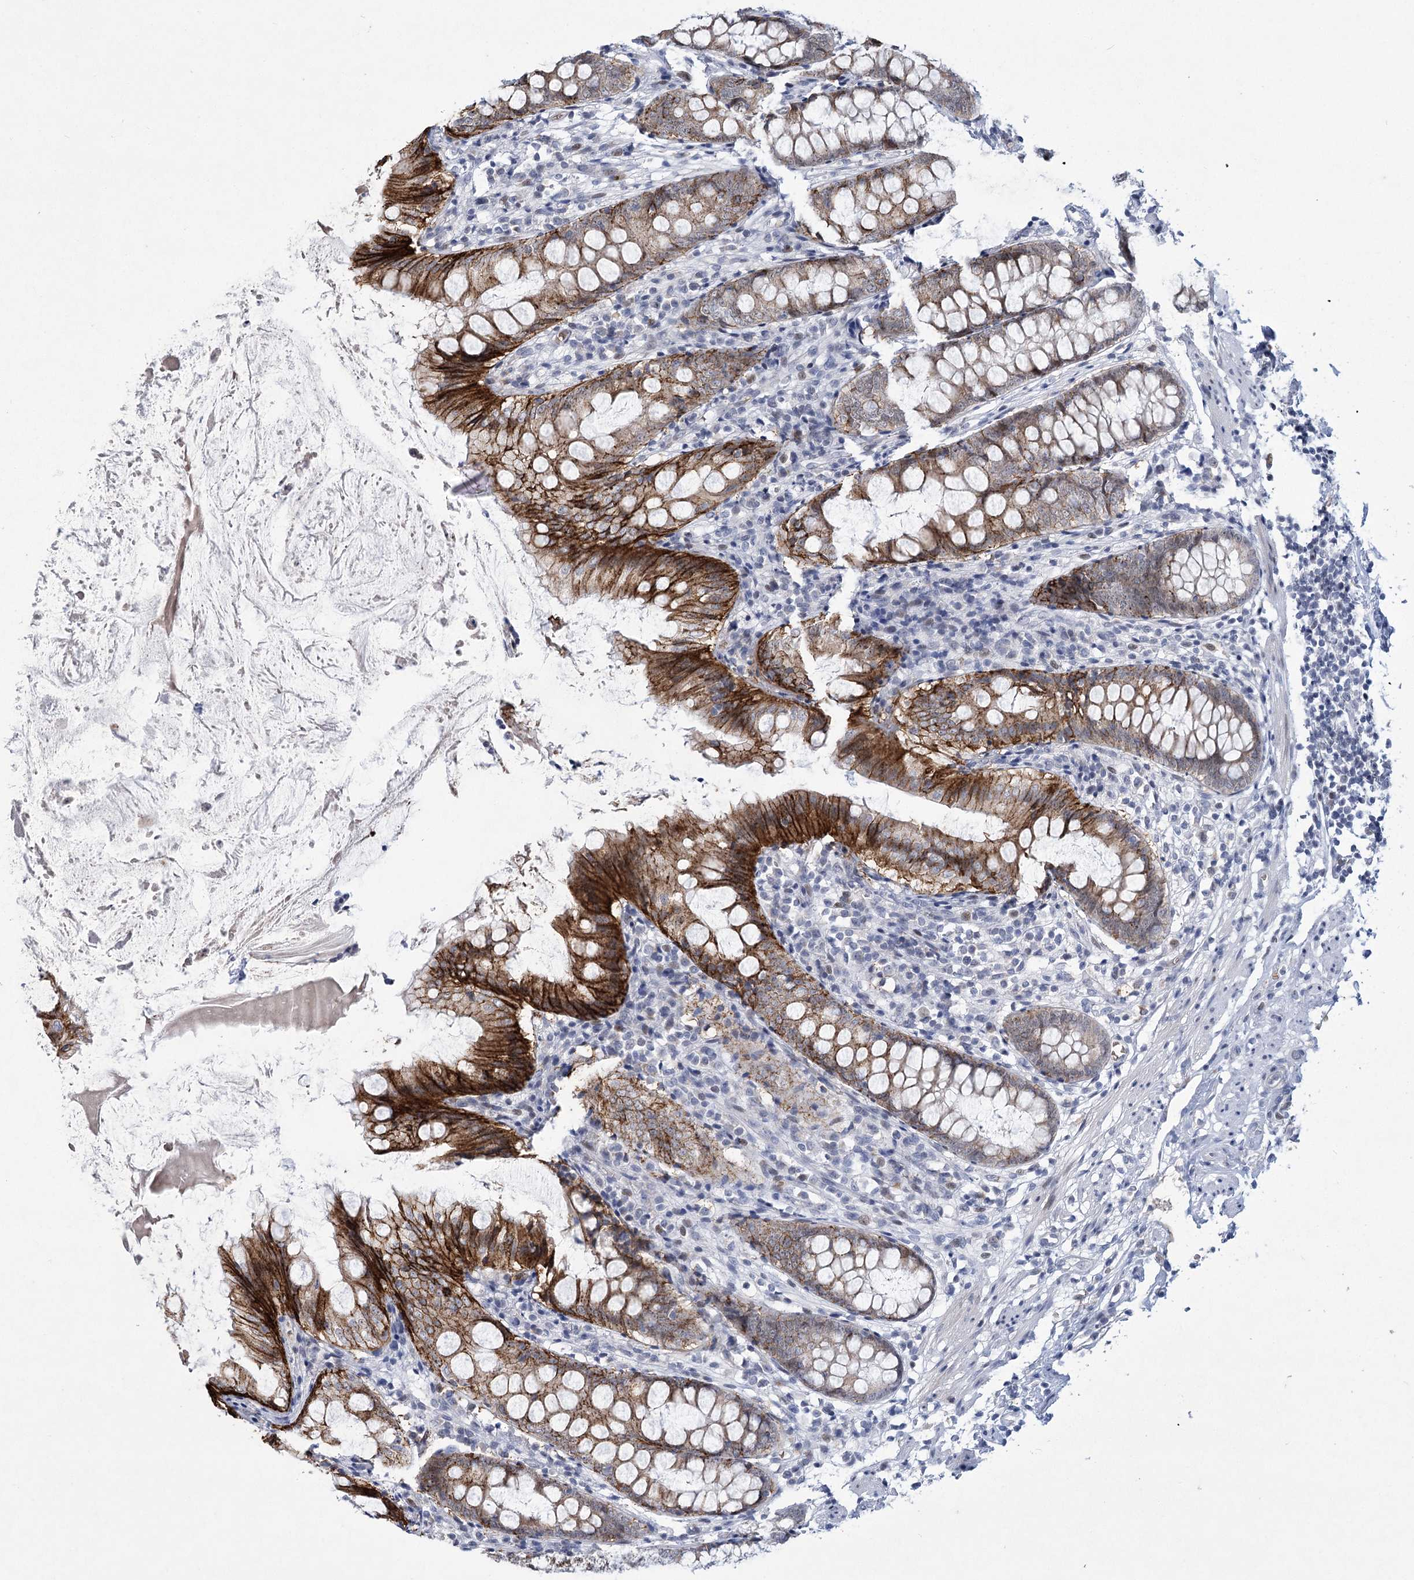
{"staining": {"intensity": "strong", "quantity": ">75%", "location": "cytoplasmic/membranous"}, "tissue": "appendix", "cell_type": "Glandular cells", "image_type": "normal", "snomed": [{"axis": "morphology", "description": "Normal tissue, NOS"}, {"axis": "topography", "description": "Appendix"}], "caption": "Protein analysis of normal appendix displays strong cytoplasmic/membranous positivity in approximately >75% of glandular cells.", "gene": "NSMCE4A", "patient": {"sex": "female", "age": 77}}